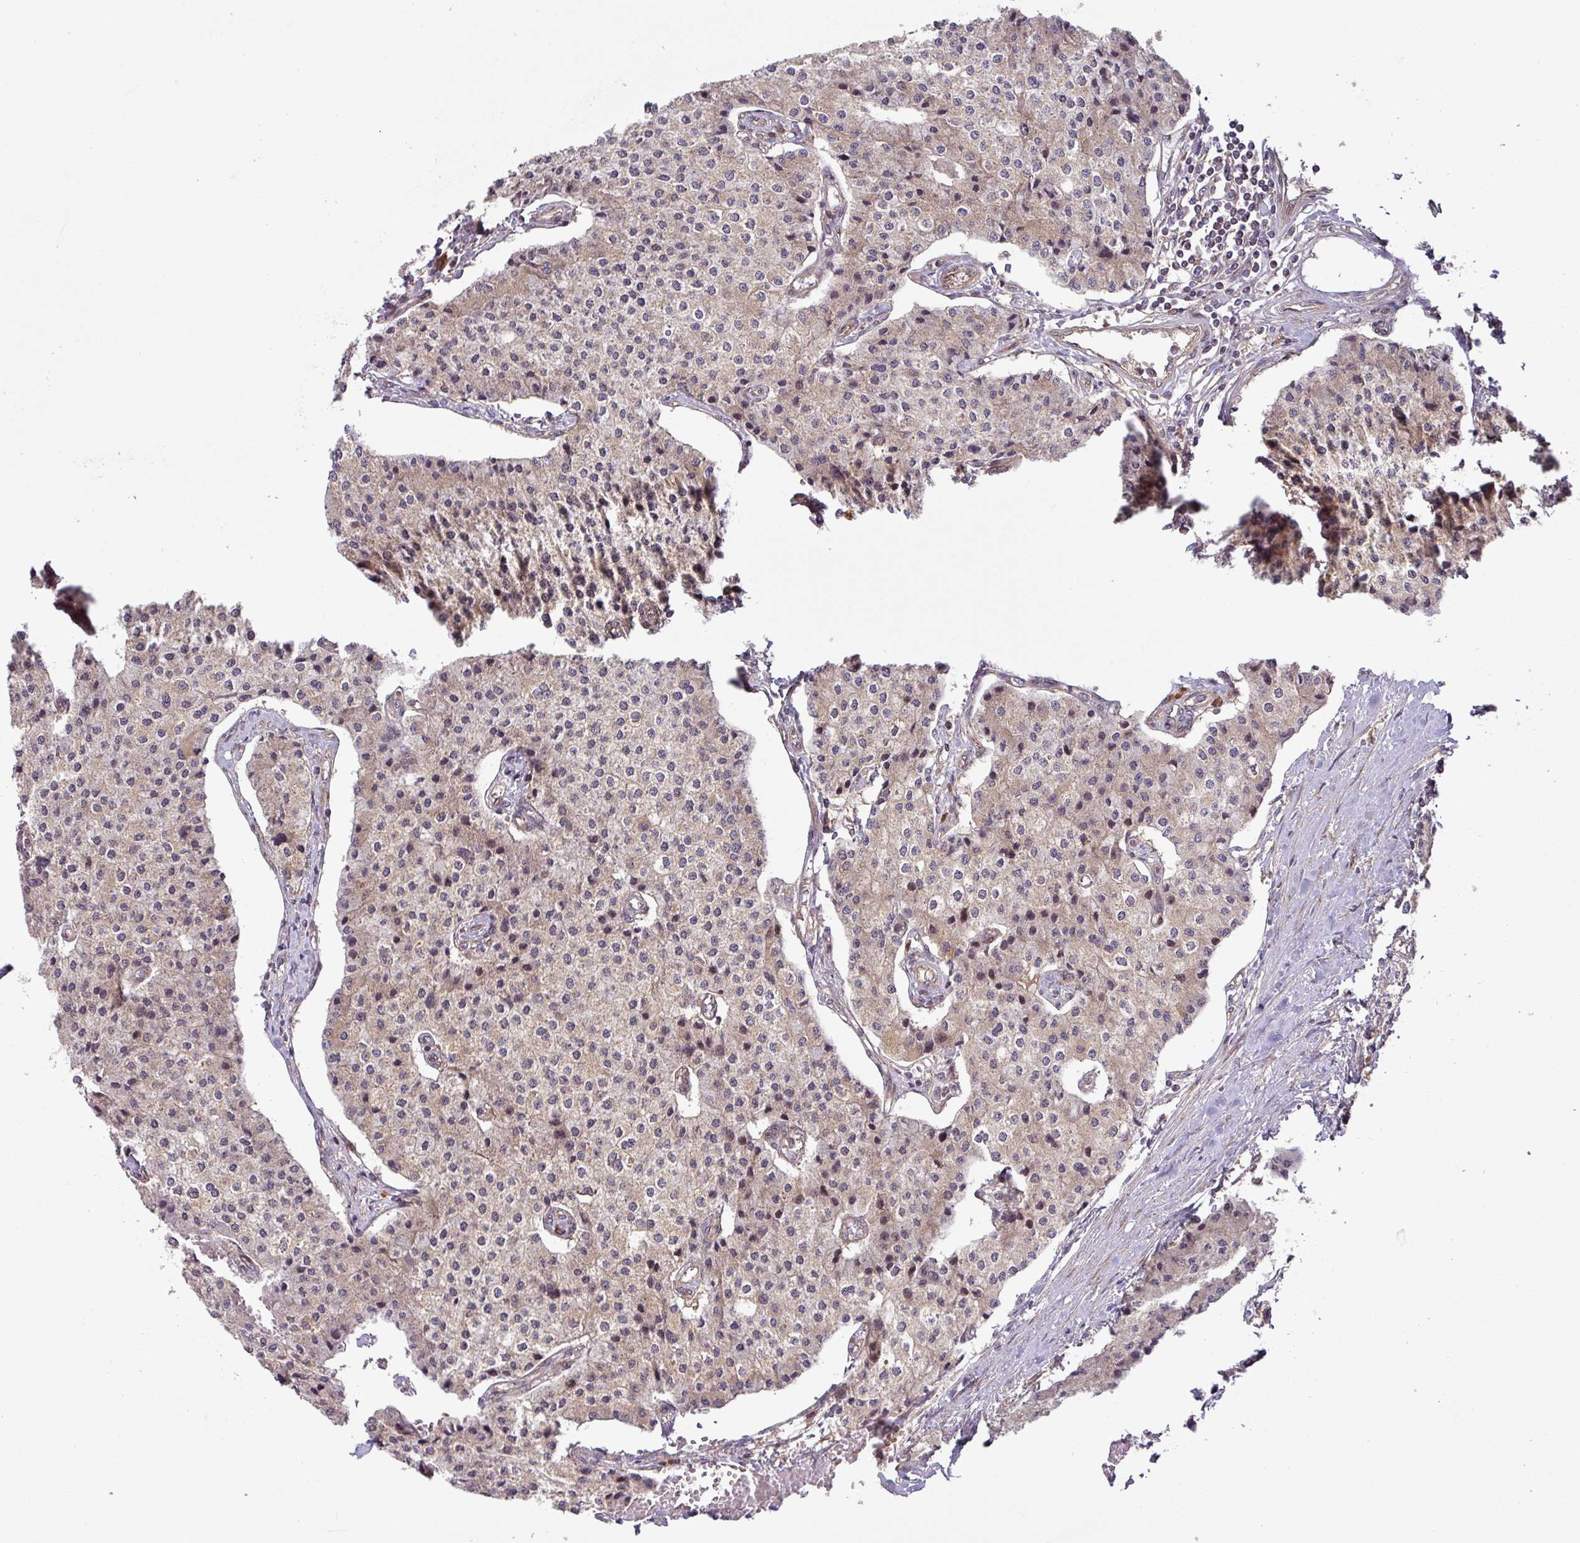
{"staining": {"intensity": "weak", "quantity": ">75%", "location": "cytoplasmic/membranous"}, "tissue": "carcinoid", "cell_type": "Tumor cells", "image_type": "cancer", "snomed": [{"axis": "morphology", "description": "Carcinoid, malignant, NOS"}, {"axis": "topography", "description": "Colon"}], "caption": "Protein staining shows weak cytoplasmic/membranous expression in about >75% of tumor cells in carcinoid (malignant). The protein of interest is stained brown, and the nuclei are stained in blue (DAB IHC with brightfield microscopy, high magnification).", "gene": "ART1", "patient": {"sex": "female", "age": 52}}